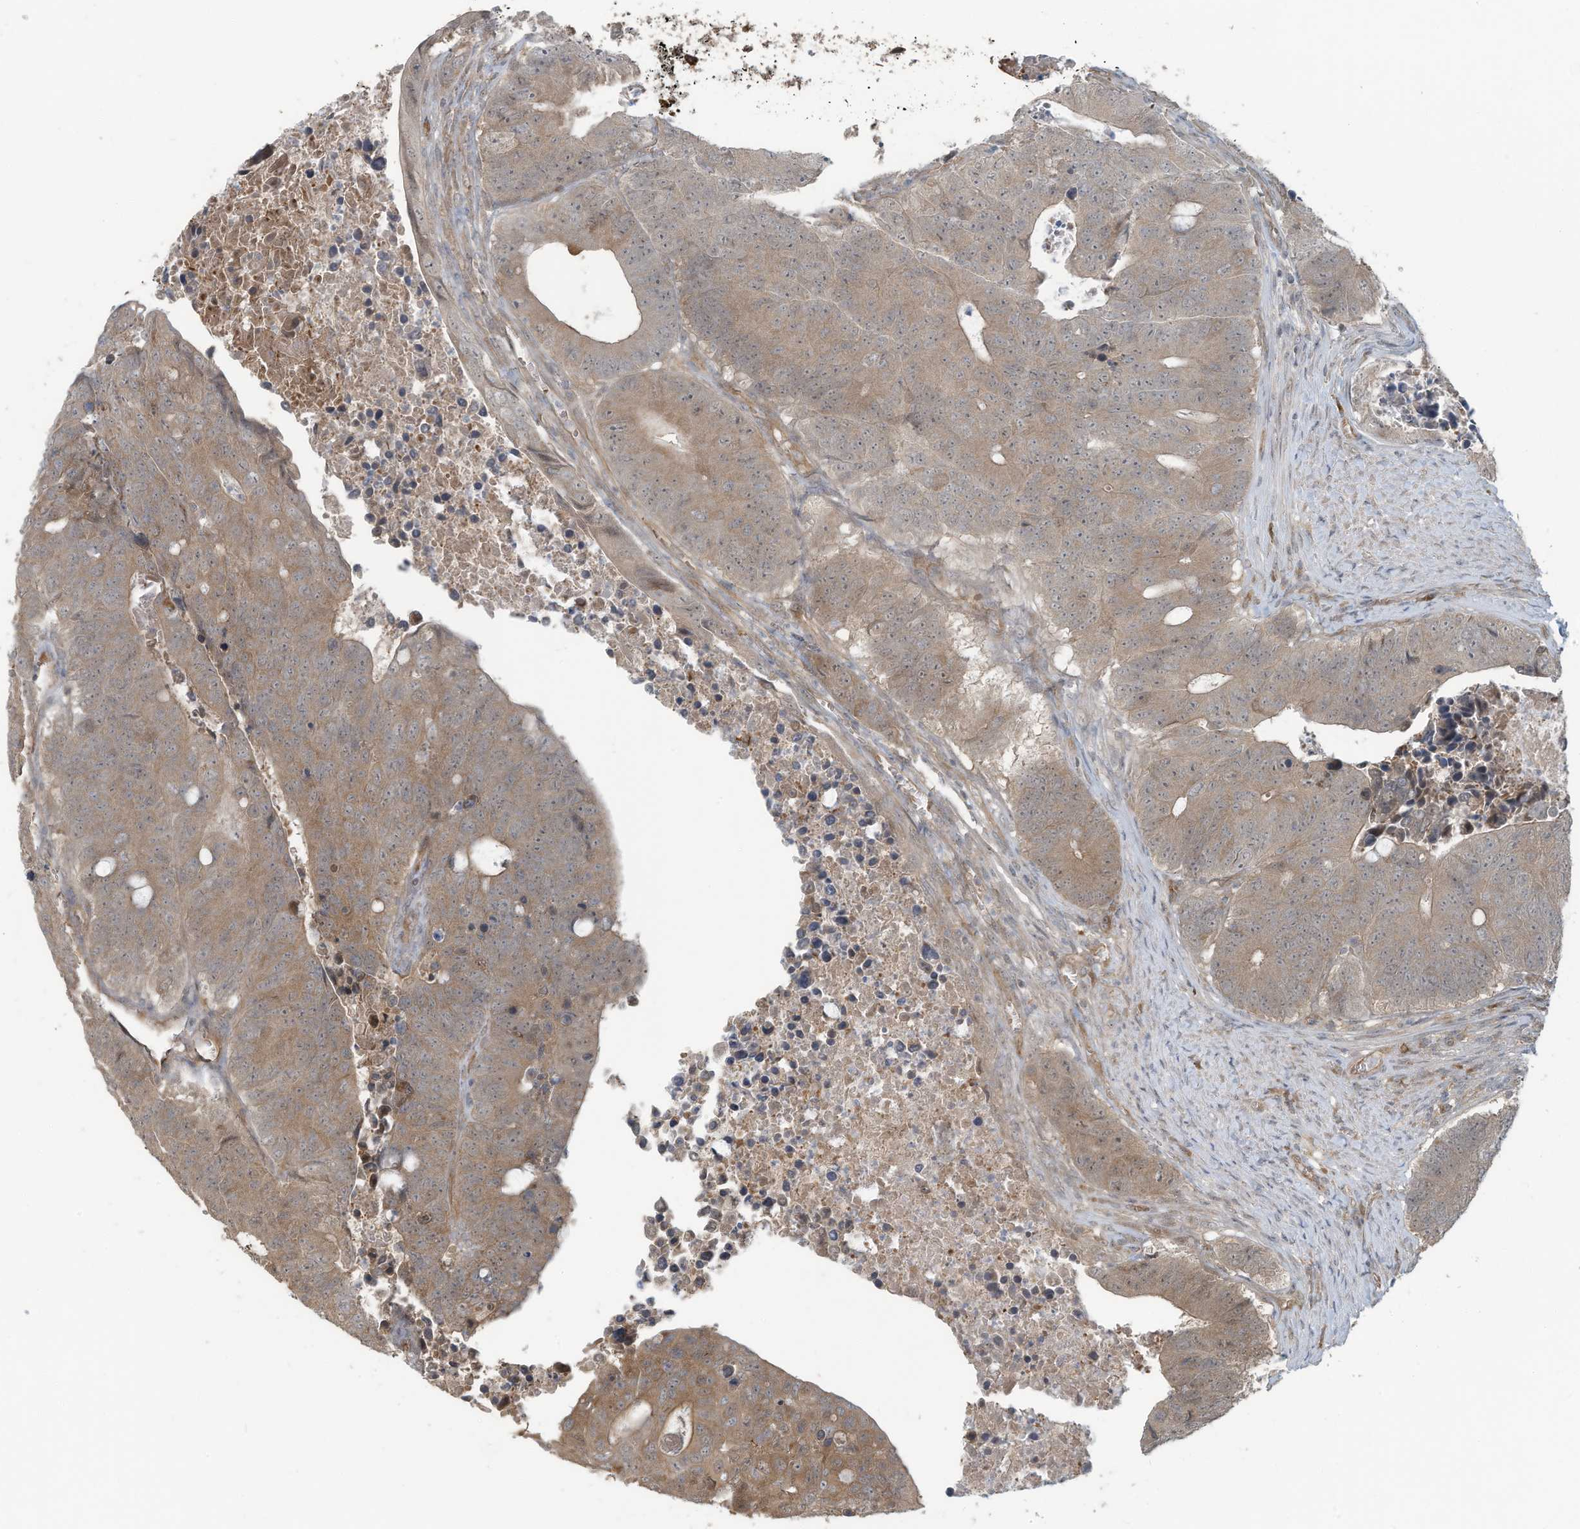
{"staining": {"intensity": "moderate", "quantity": ">75%", "location": "cytoplasmic/membranous"}, "tissue": "colorectal cancer", "cell_type": "Tumor cells", "image_type": "cancer", "snomed": [{"axis": "morphology", "description": "Adenocarcinoma, NOS"}, {"axis": "topography", "description": "Colon"}], "caption": "Immunohistochemical staining of human colorectal adenocarcinoma demonstrates moderate cytoplasmic/membranous protein staining in approximately >75% of tumor cells.", "gene": "ERI2", "patient": {"sex": "male", "age": 87}}